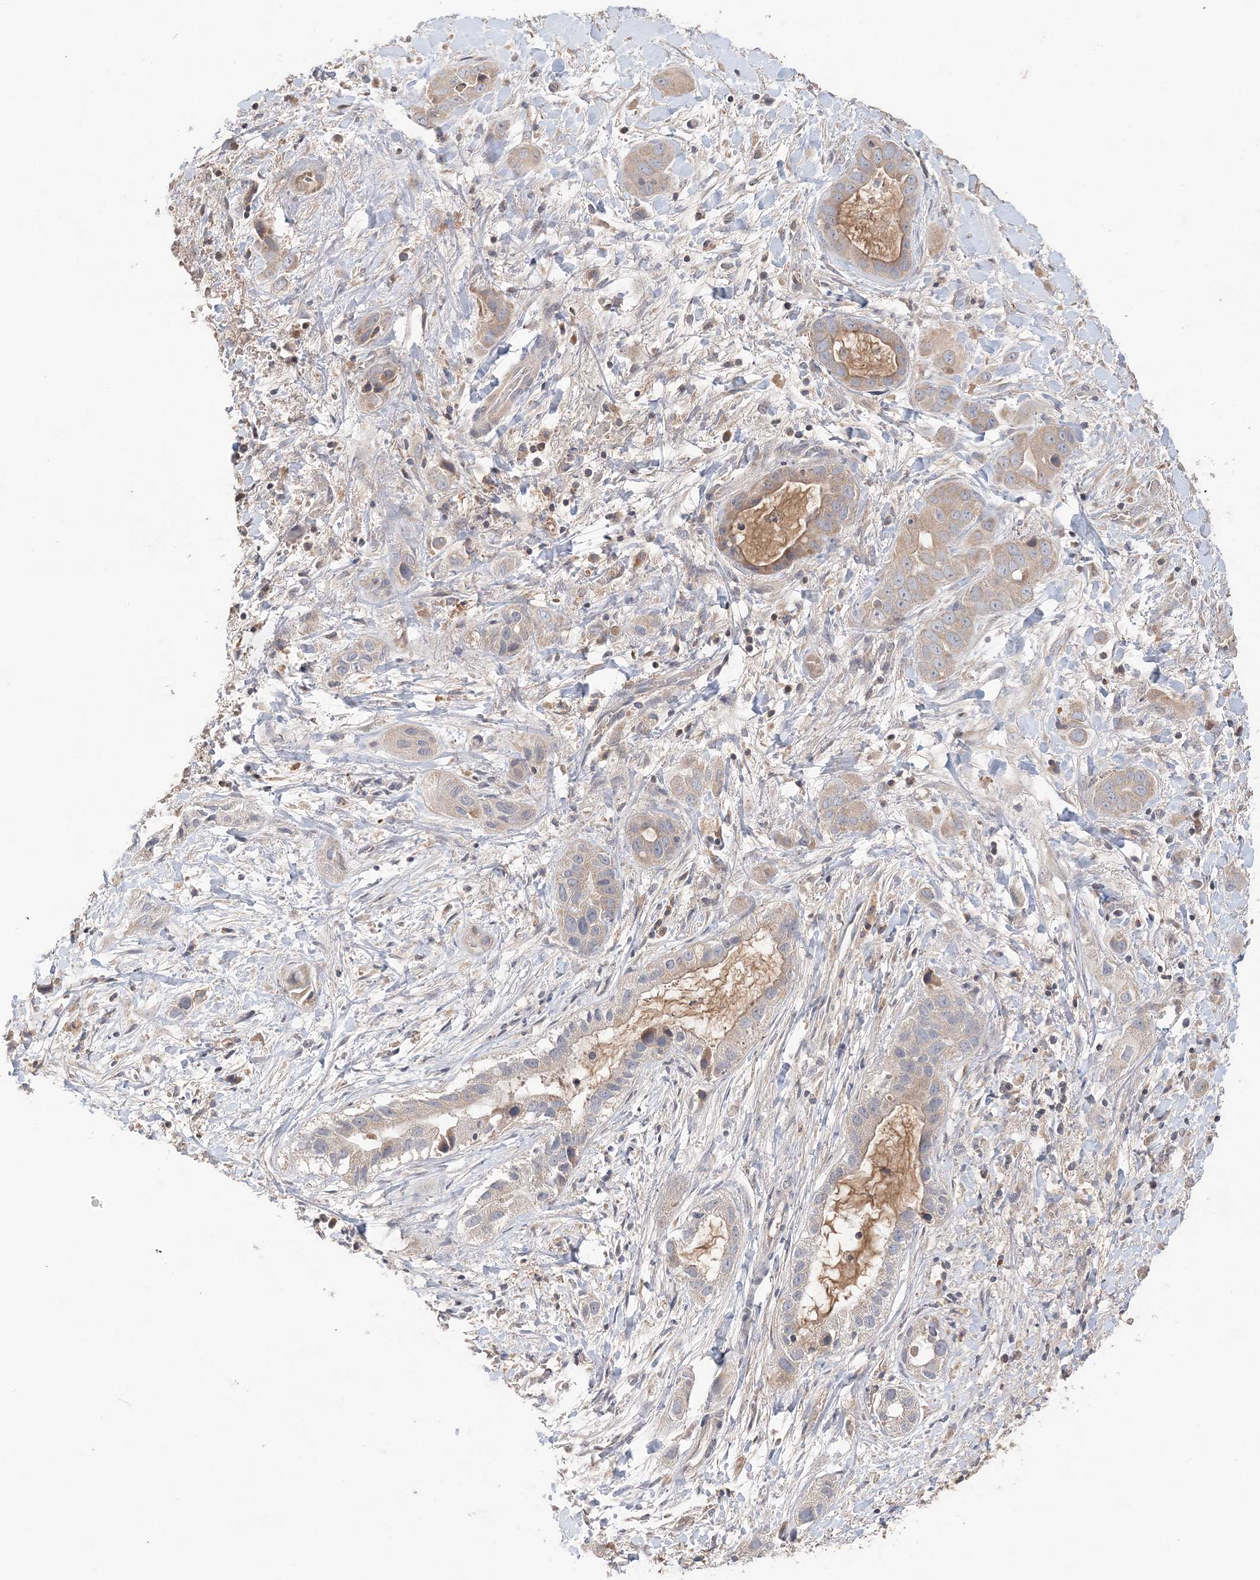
{"staining": {"intensity": "weak", "quantity": "25%-75%", "location": "cytoplasmic/membranous"}, "tissue": "liver cancer", "cell_type": "Tumor cells", "image_type": "cancer", "snomed": [{"axis": "morphology", "description": "Cholangiocarcinoma"}, {"axis": "topography", "description": "Liver"}], "caption": "Liver cancer tissue demonstrates weak cytoplasmic/membranous expression in approximately 25%-75% of tumor cells, visualized by immunohistochemistry.", "gene": "SYCP3", "patient": {"sex": "female", "age": 52}}